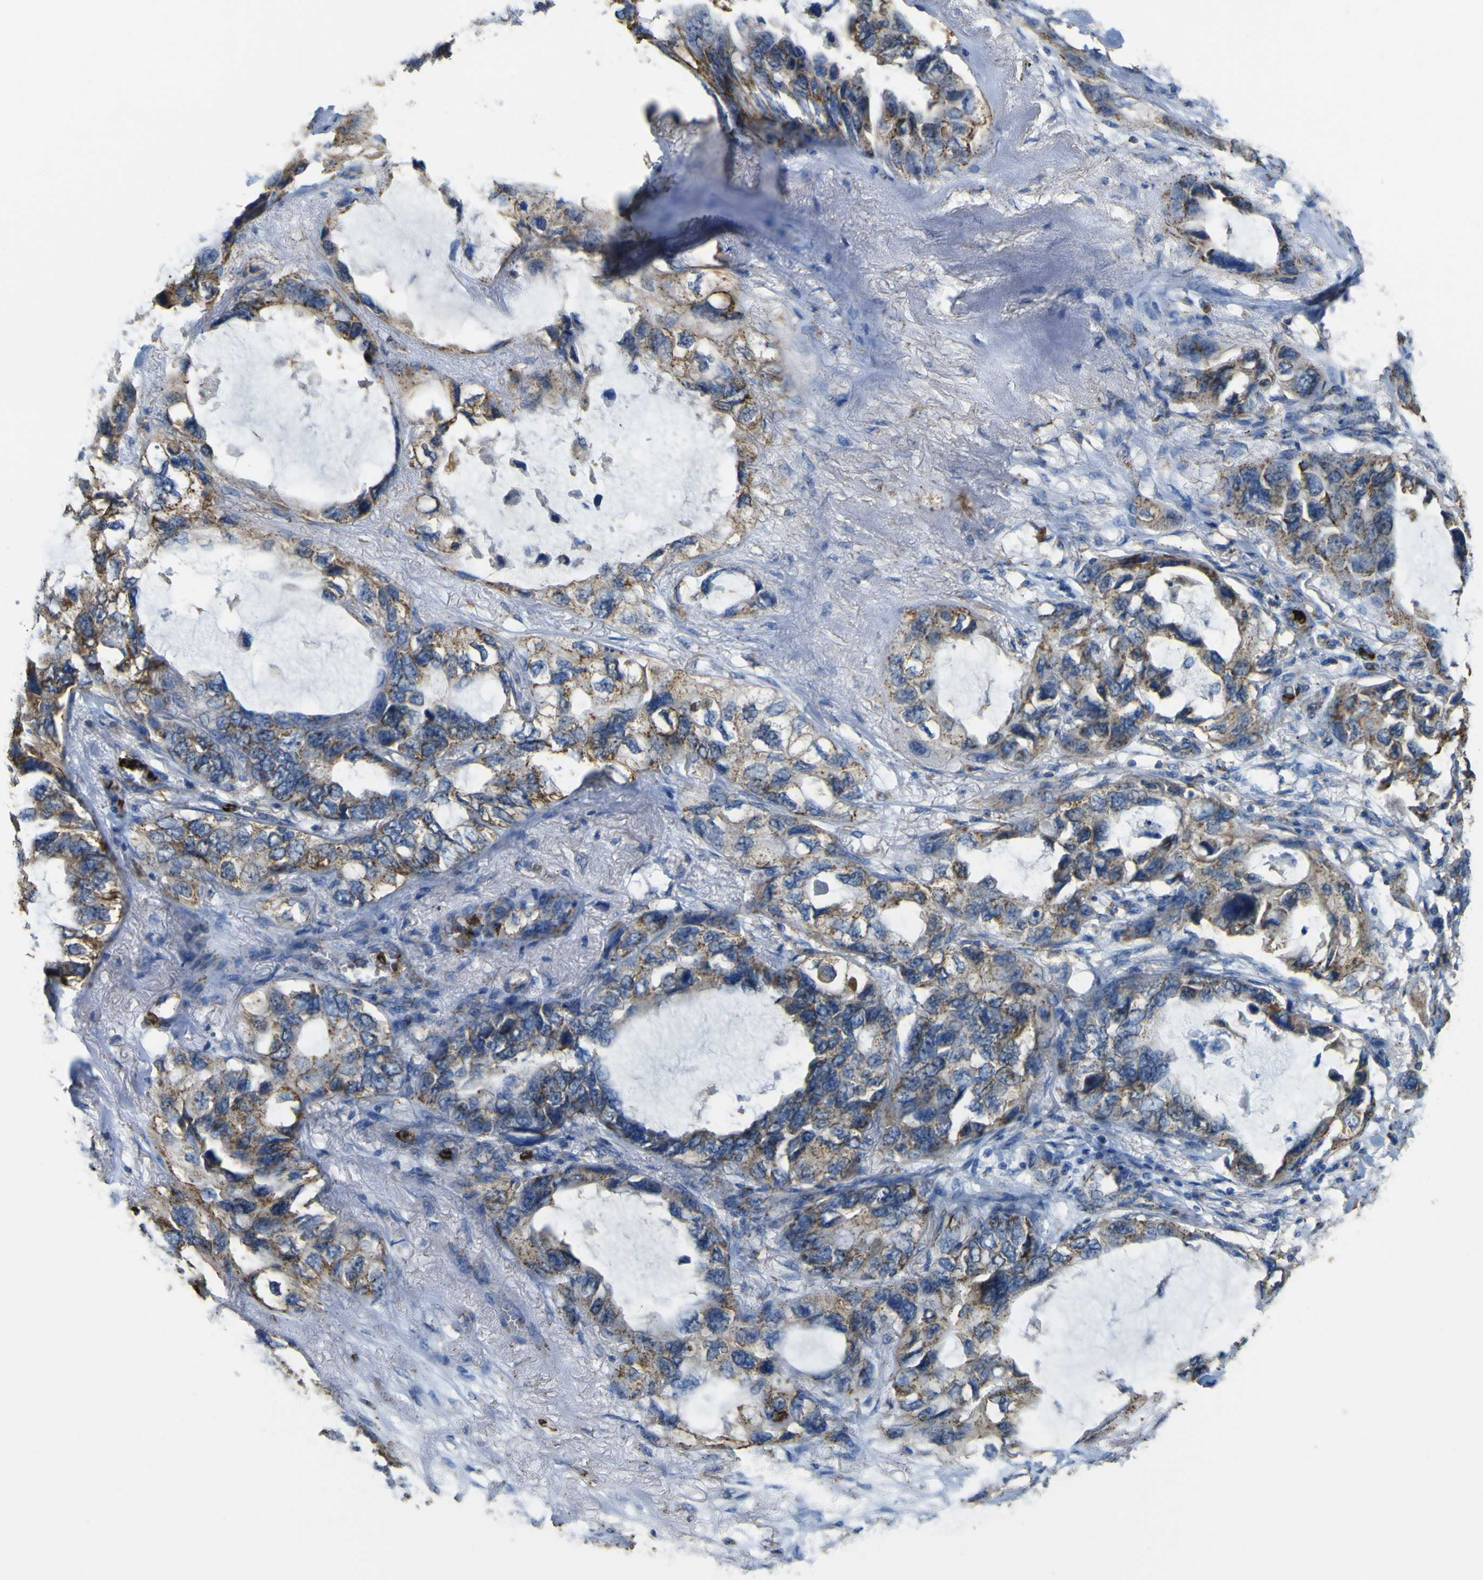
{"staining": {"intensity": "moderate", "quantity": "25%-75%", "location": "cytoplasmic/membranous"}, "tissue": "lung cancer", "cell_type": "Tumor cells", "image_type": "cancer", "snomed": [{"axis": "morphology", "description": "Squamous cell carcinoma, NOS"}, {"axis": "topography", "description": "Lung"}], "caption": "This is an image of immunohistochemistry staining of lung squamous cell carcinoma, which shows moderate positivity in the cytoplasmic/membranous of tumor cells.", "gene": "ACSL3", "patient": {"sex": "female", "age": 73}}